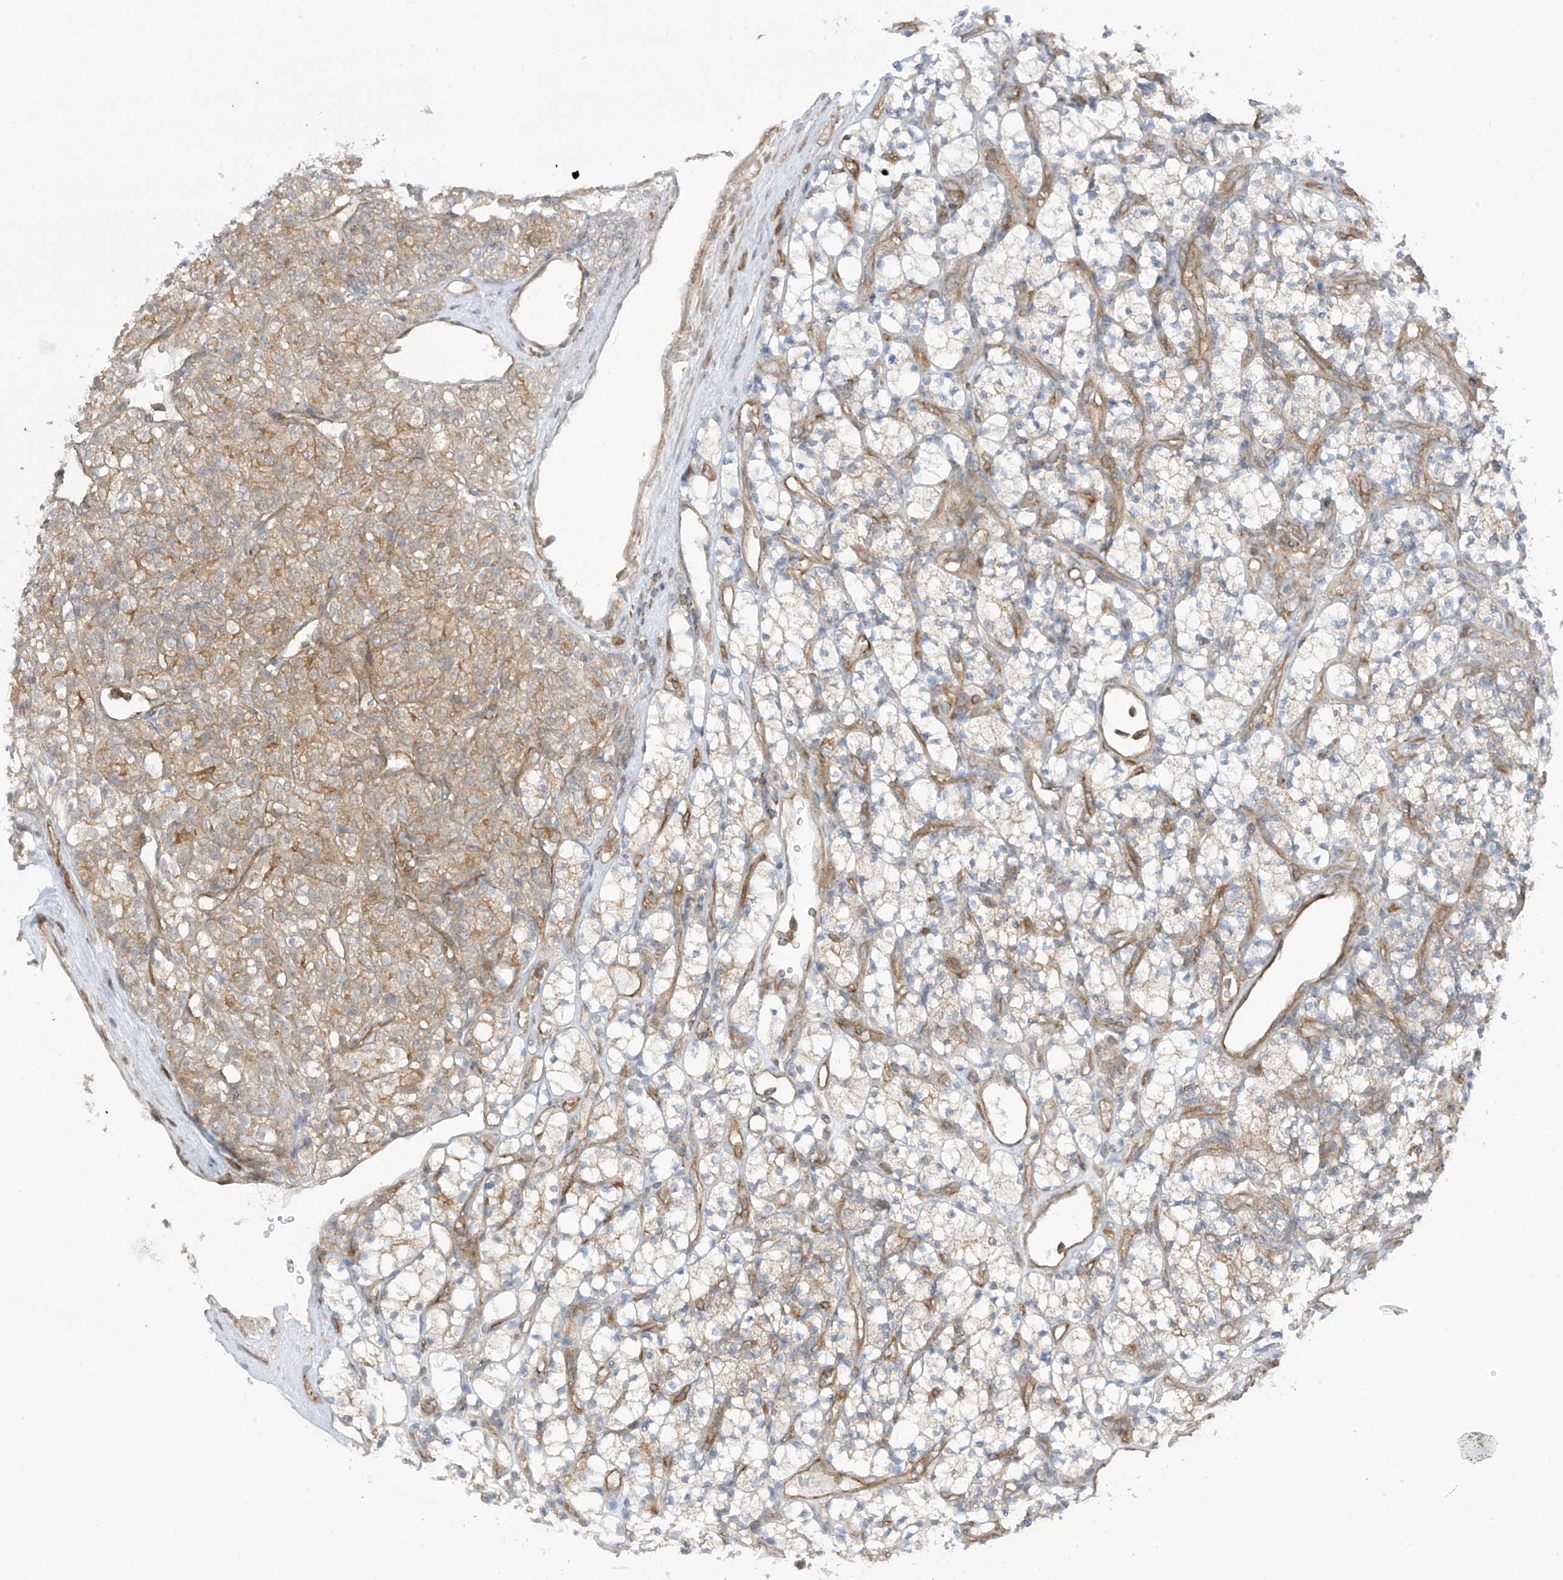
{"staining": {"intensity": "weak", "quantity": "25%-75%", "location": "cytoplasmic/membranous"}, "tissue": "renal cancer", "cell_type": "Tumor cells", "image_type": "cancer", "snomed": [{"axis": "morphology", "description": "Adenocarcinoma, NOS"}, {"axis": "topography", "description": "Kidney"}], "caption": "Renal adenocarcinoma stained with a protein marker reveals weak staining in tumor cells.", "gene": "REPS1", "patient": {"sex": "male", "age": 77}}